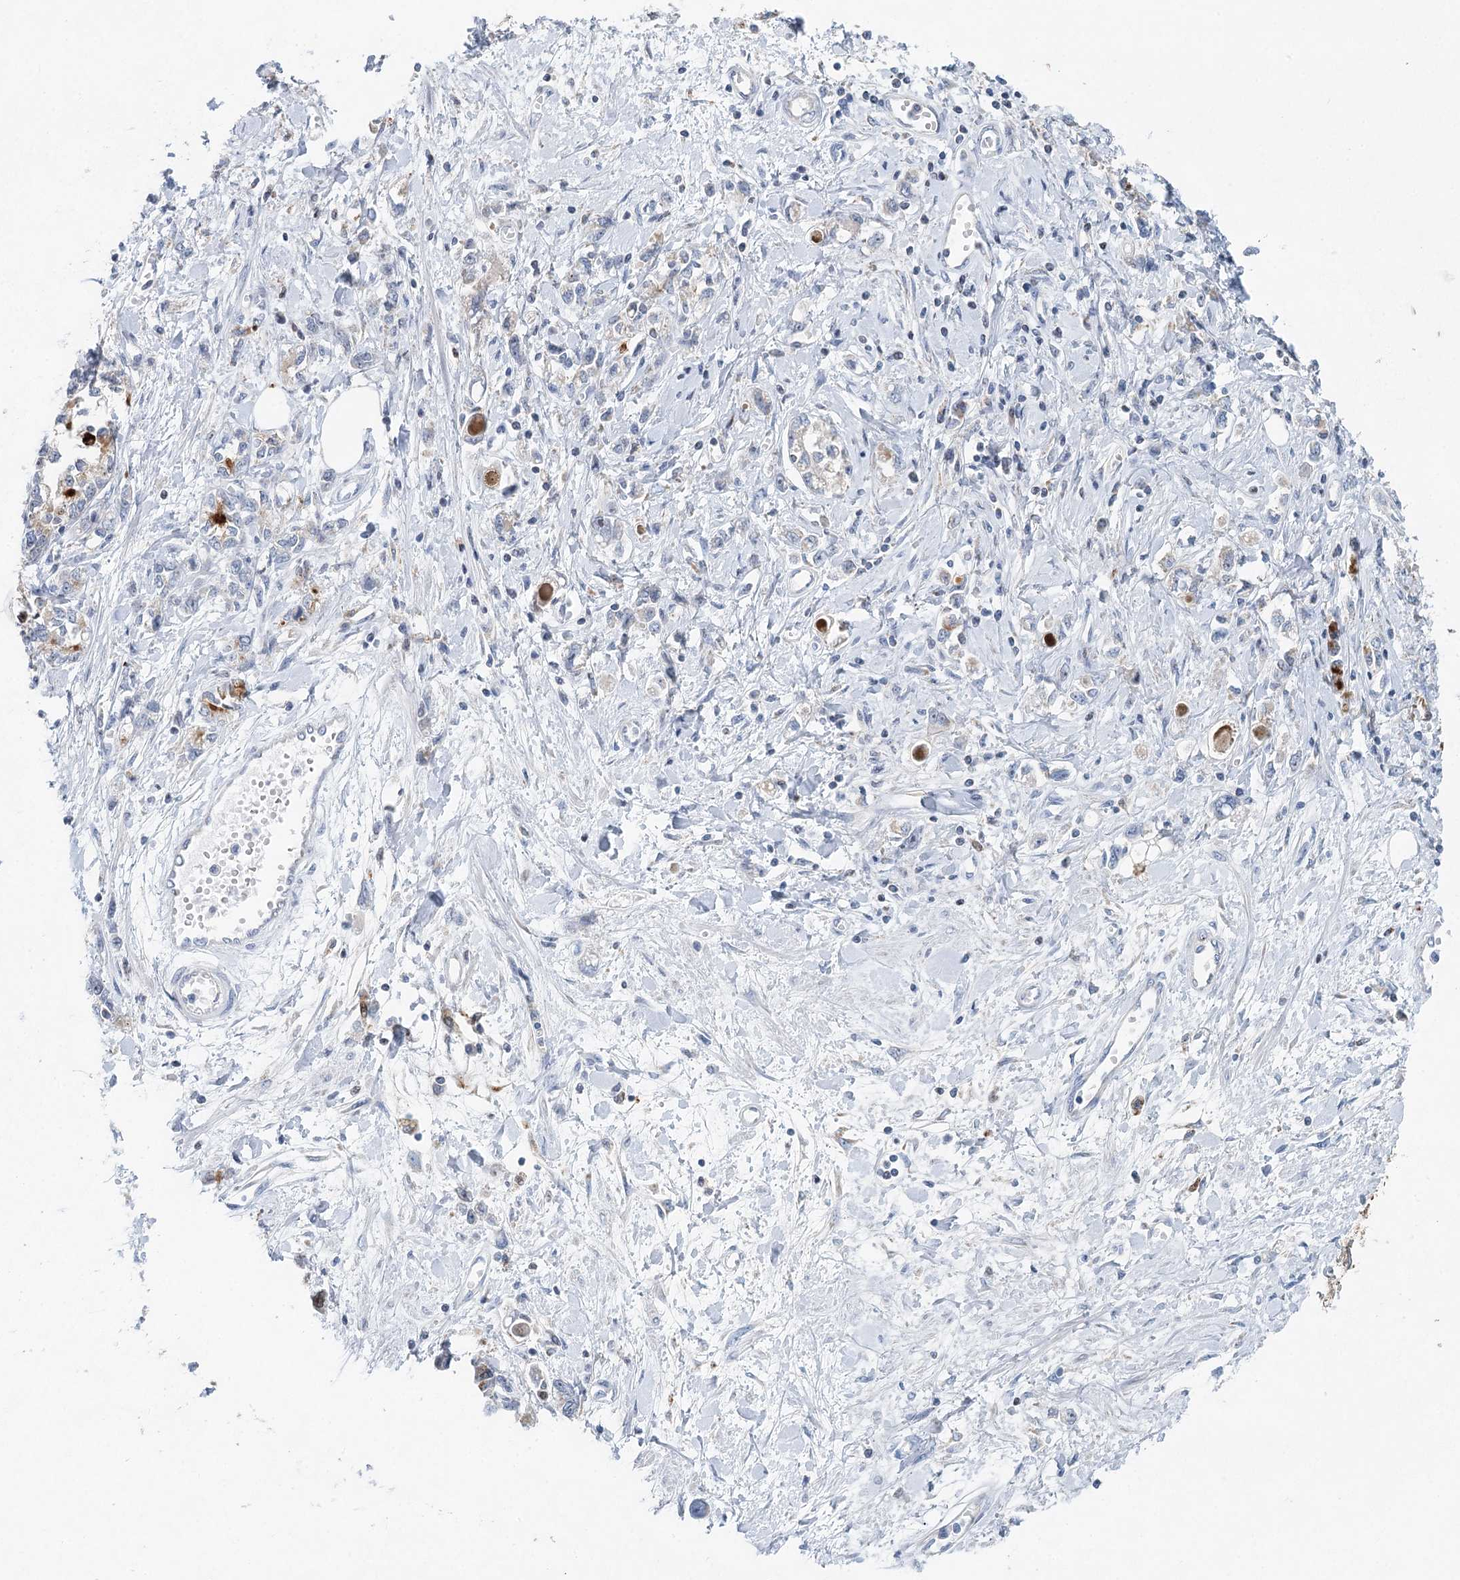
{"staining": {"intensity": "negative", "quantity": "none", "location": "none"}, "tissue": "stomach cancer", "cell_type": "Tumor cells", "image_type": "cancer", "snomed": [{"axis": "morphology", "description": "Adenocarcinoma, NOS"}, {"axis": "topography", "description": "Stomach"}], "caption": "This image is of adenocarcinoma (stomach) stained with IHC to label a protein in brown with the nuclei are counter-stained blue. There is no expression in tumor cells.", "gene": "XPO6", "patient": {"sex": "female", "age": 76}}